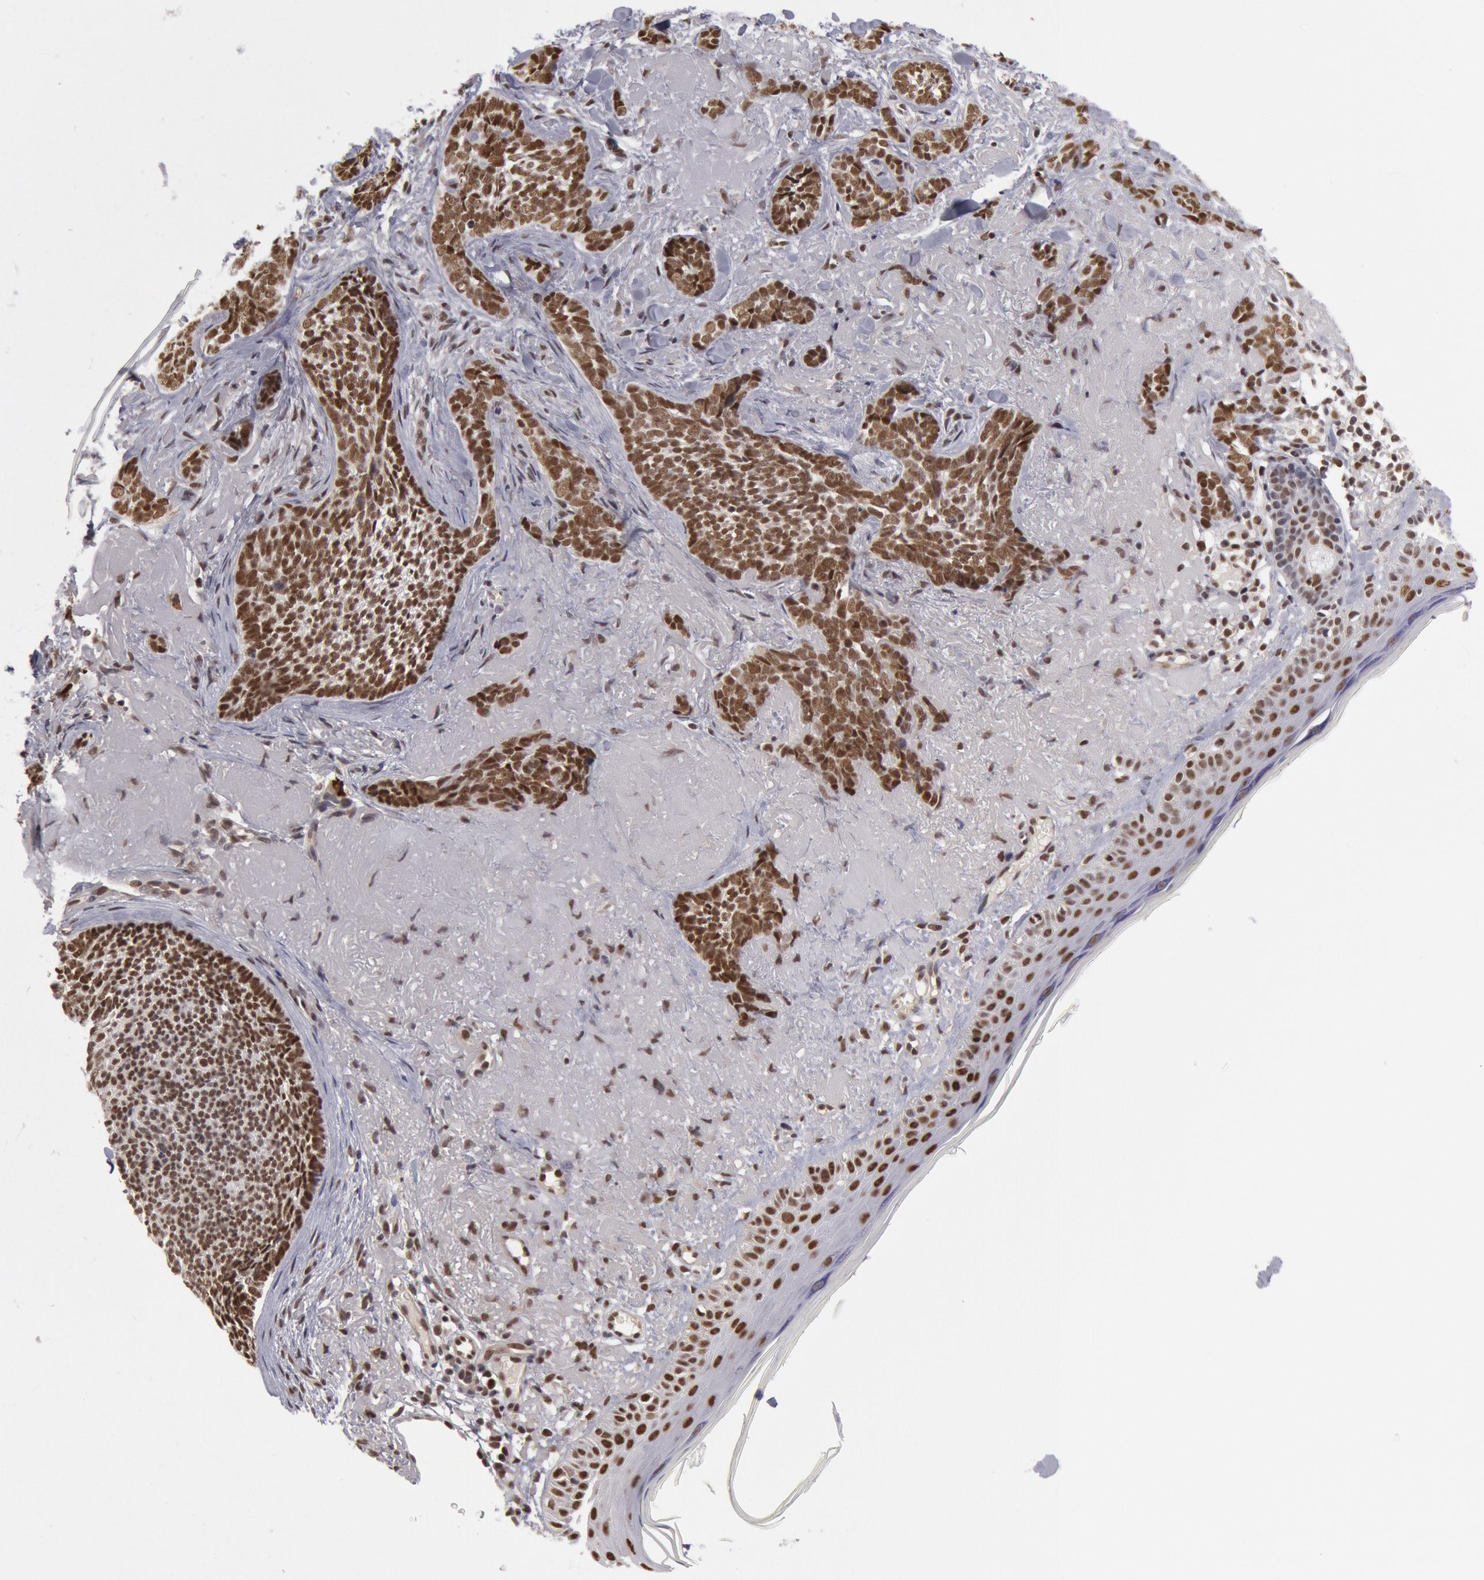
{"staining": {"intensity": "moderate", "quantity": ">75%", "location": "nuclear"}, "tissue": "skin cancer", "cell_type": "Tumor cells", "image_type": "cancer", "snomed": [{"axis": "morphology", "description": "Basal cell carcinoma"}, {"axis": "topography", "description": "Skin"}], "caption": "A photomicrograph of human skin cancer (basal cell carcinoma) stained for a protein displays moderate nuclear brown staining in tumor cells.", "gene": "PPP4R3B", "patient": {"sex": "female", "age": 81}}